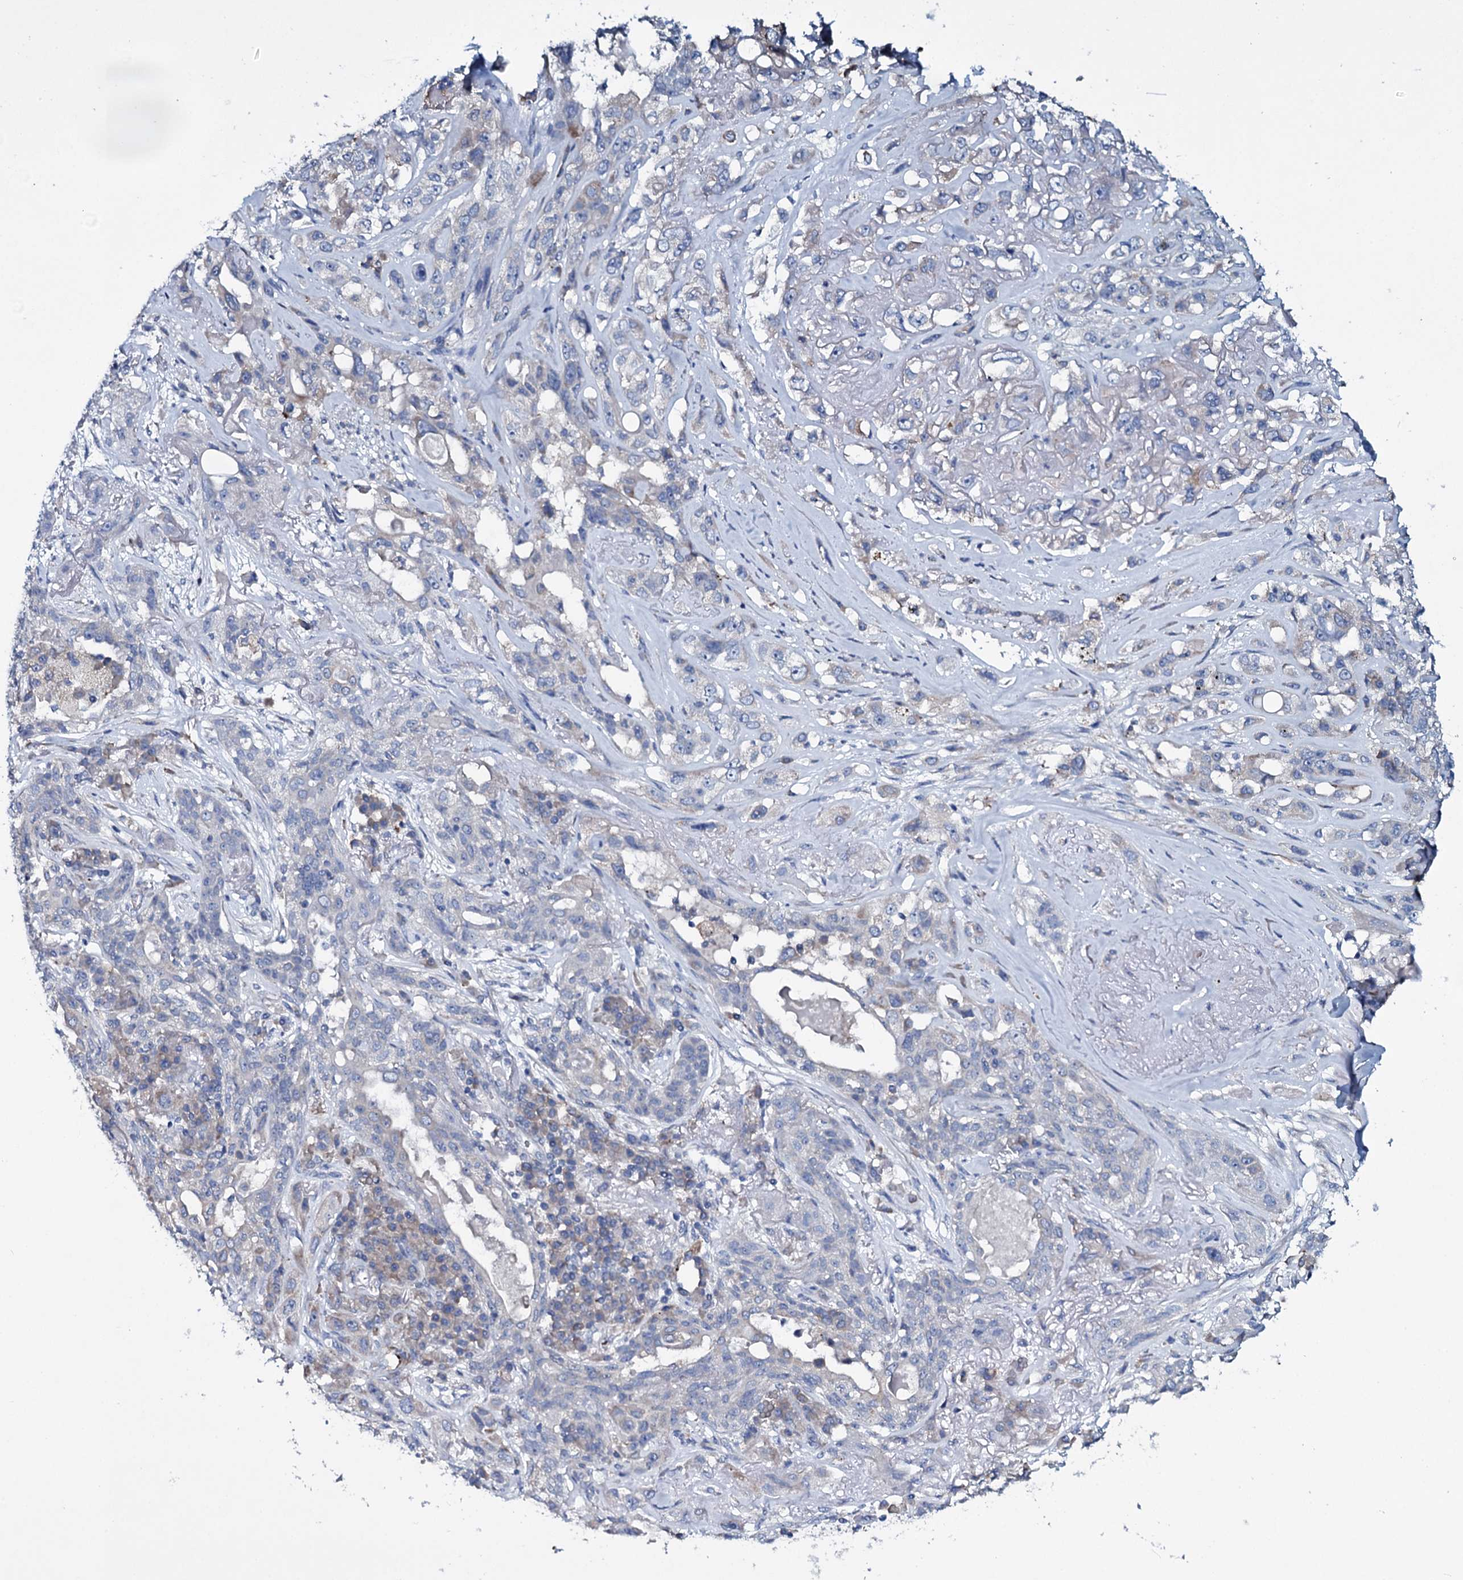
{"staining": {"intensity": "negative", "quantity": "none", "location": "none"}, "tissue": "lung cancer", "cell_type": "Tumor cells", "image_type": "cancer", "snomed": [{"axis": "morphology", "description": "Squamous cell carcinoma, NOS"}, {"axis": "topography", "description": "Lung"}], "caption": "Tumor cells are negative for brown protein staining in squamous cell carcinoma (lung). Nuclei are stained in blue.", "gene": "TPGS2", "patient": {"sex": "female", "age": 70}}